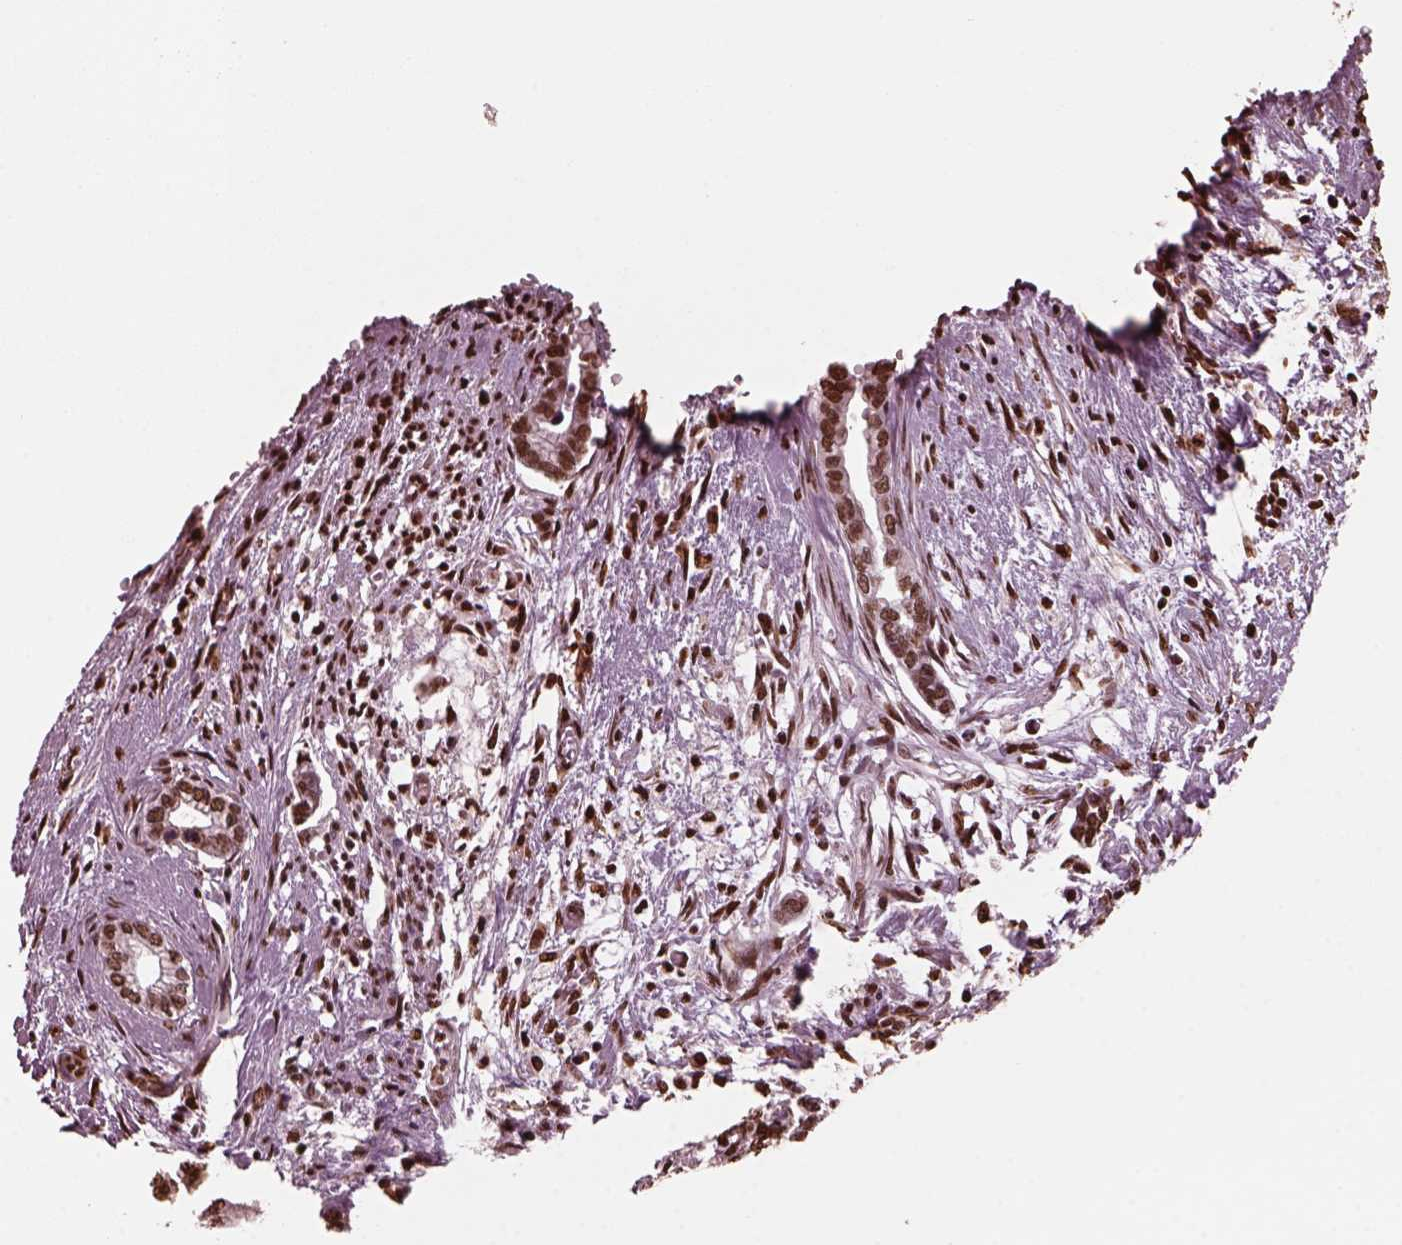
{"staining": {"intensity": "strong", "quantity": ">75%", "location": "nuclear"}, "tissue": "cervical cancer", "cell_type": "Tumor cells", "image_type": "cancer", "snomed": [{"axis": "morphology", "description": "Adenocarcinoma, NOS"}, {"axis": "topography", "description": "Cervix"}], "caption": "Immunohistochemistry image of human cervical cancer stained for a protein (brown), which shows high levels of strong nuclear positivity in about >75% of tumor cells.", "gene": "NSD1", "patient": {"sex": "female", "age": 62}}